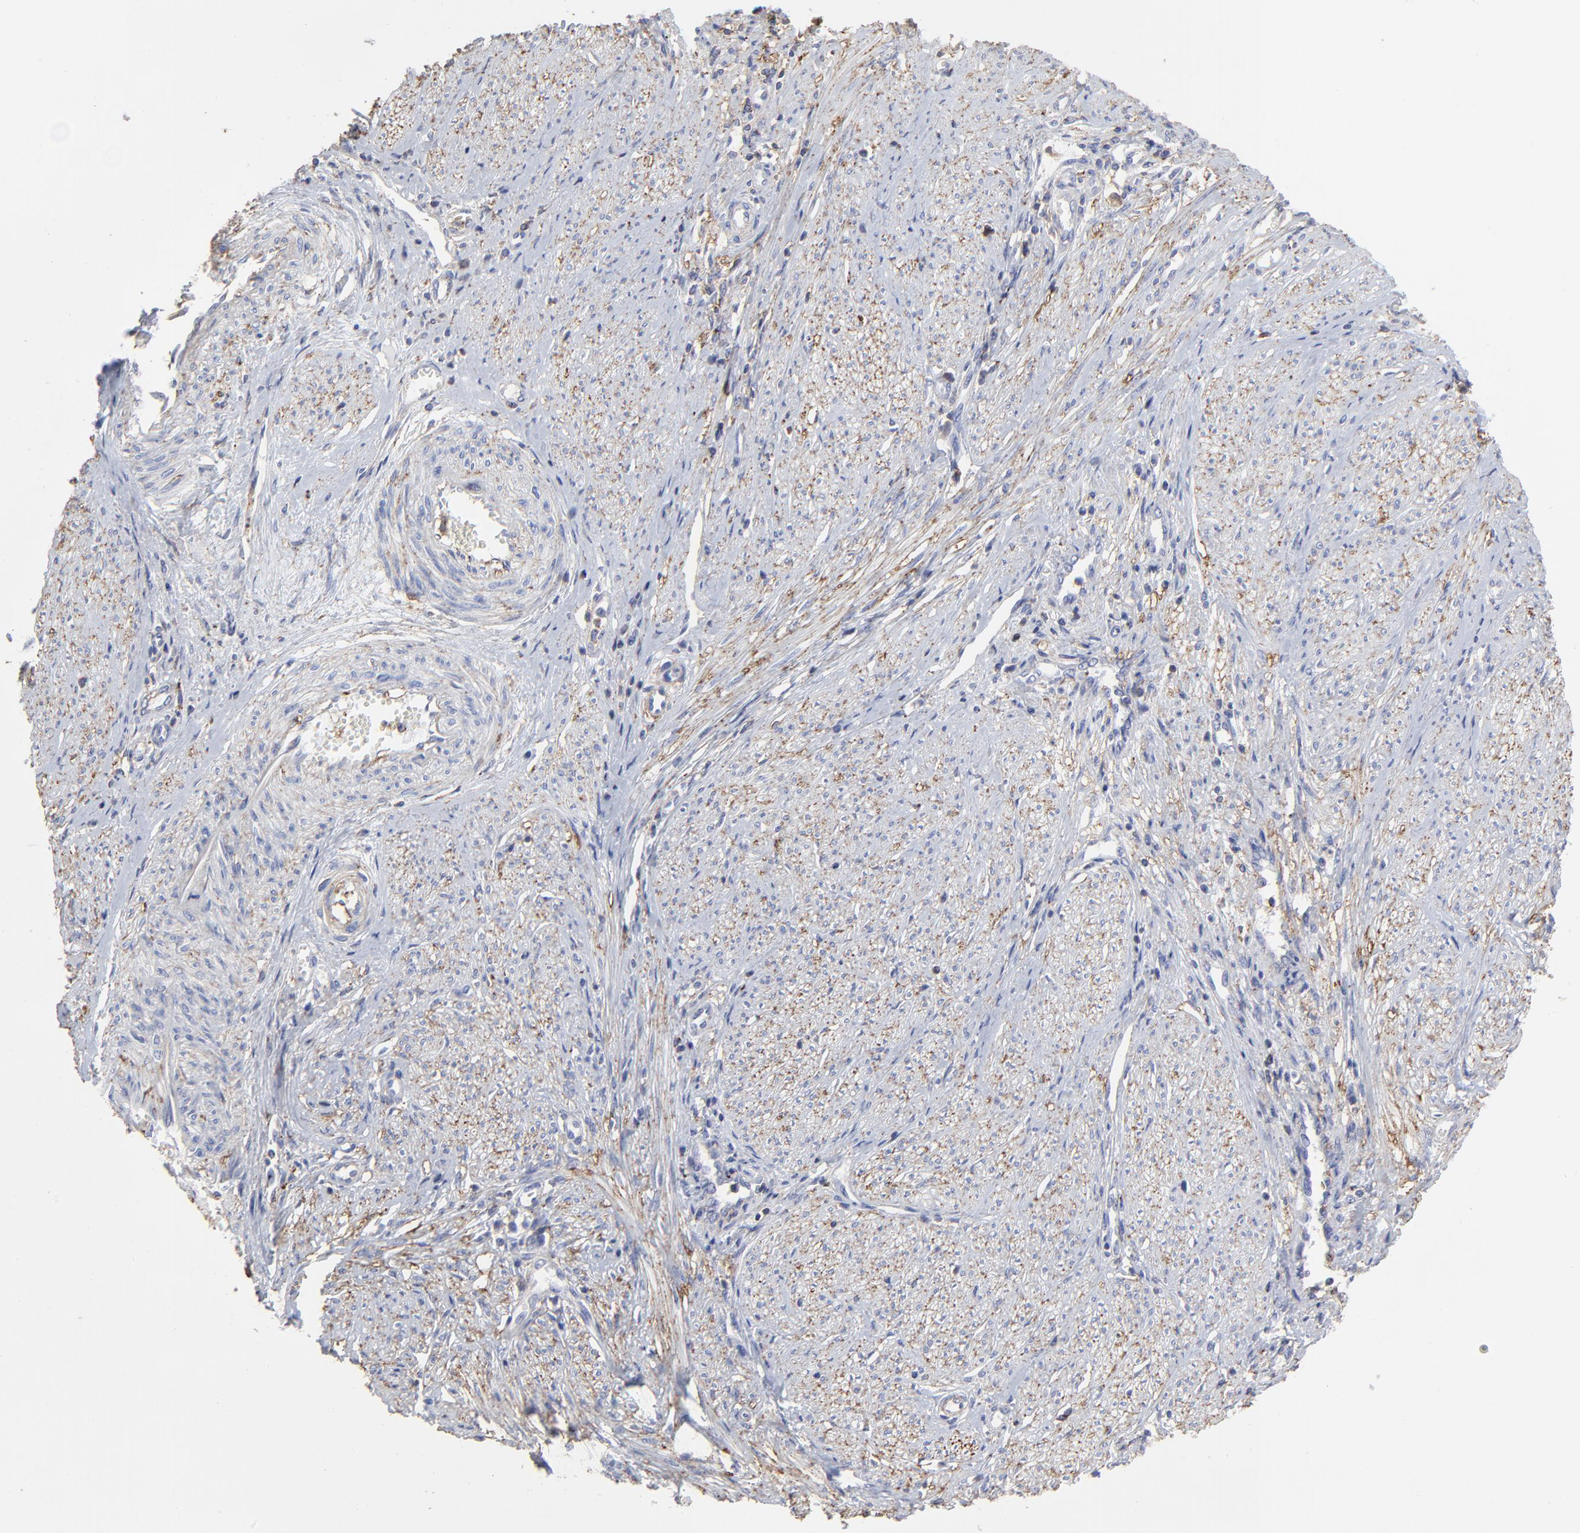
{"staining": {"intensity": "negative", "quantity": "none", "location": "none"}, "tissue": "cervical cancer", "cell_type": "Tumor cells", "image_type": "cancer", "snomed": [{"axis": "morphology", "description": "Adenocarcinoma, NOS"}, {"axis": "topography", "description": "Cervix"}], "caption": "Protein analysis of cervical cancer reveals no significant expression in tumor cells.", "gene": "ANXA6", "patient": {"sex": "female", "age": 36}}